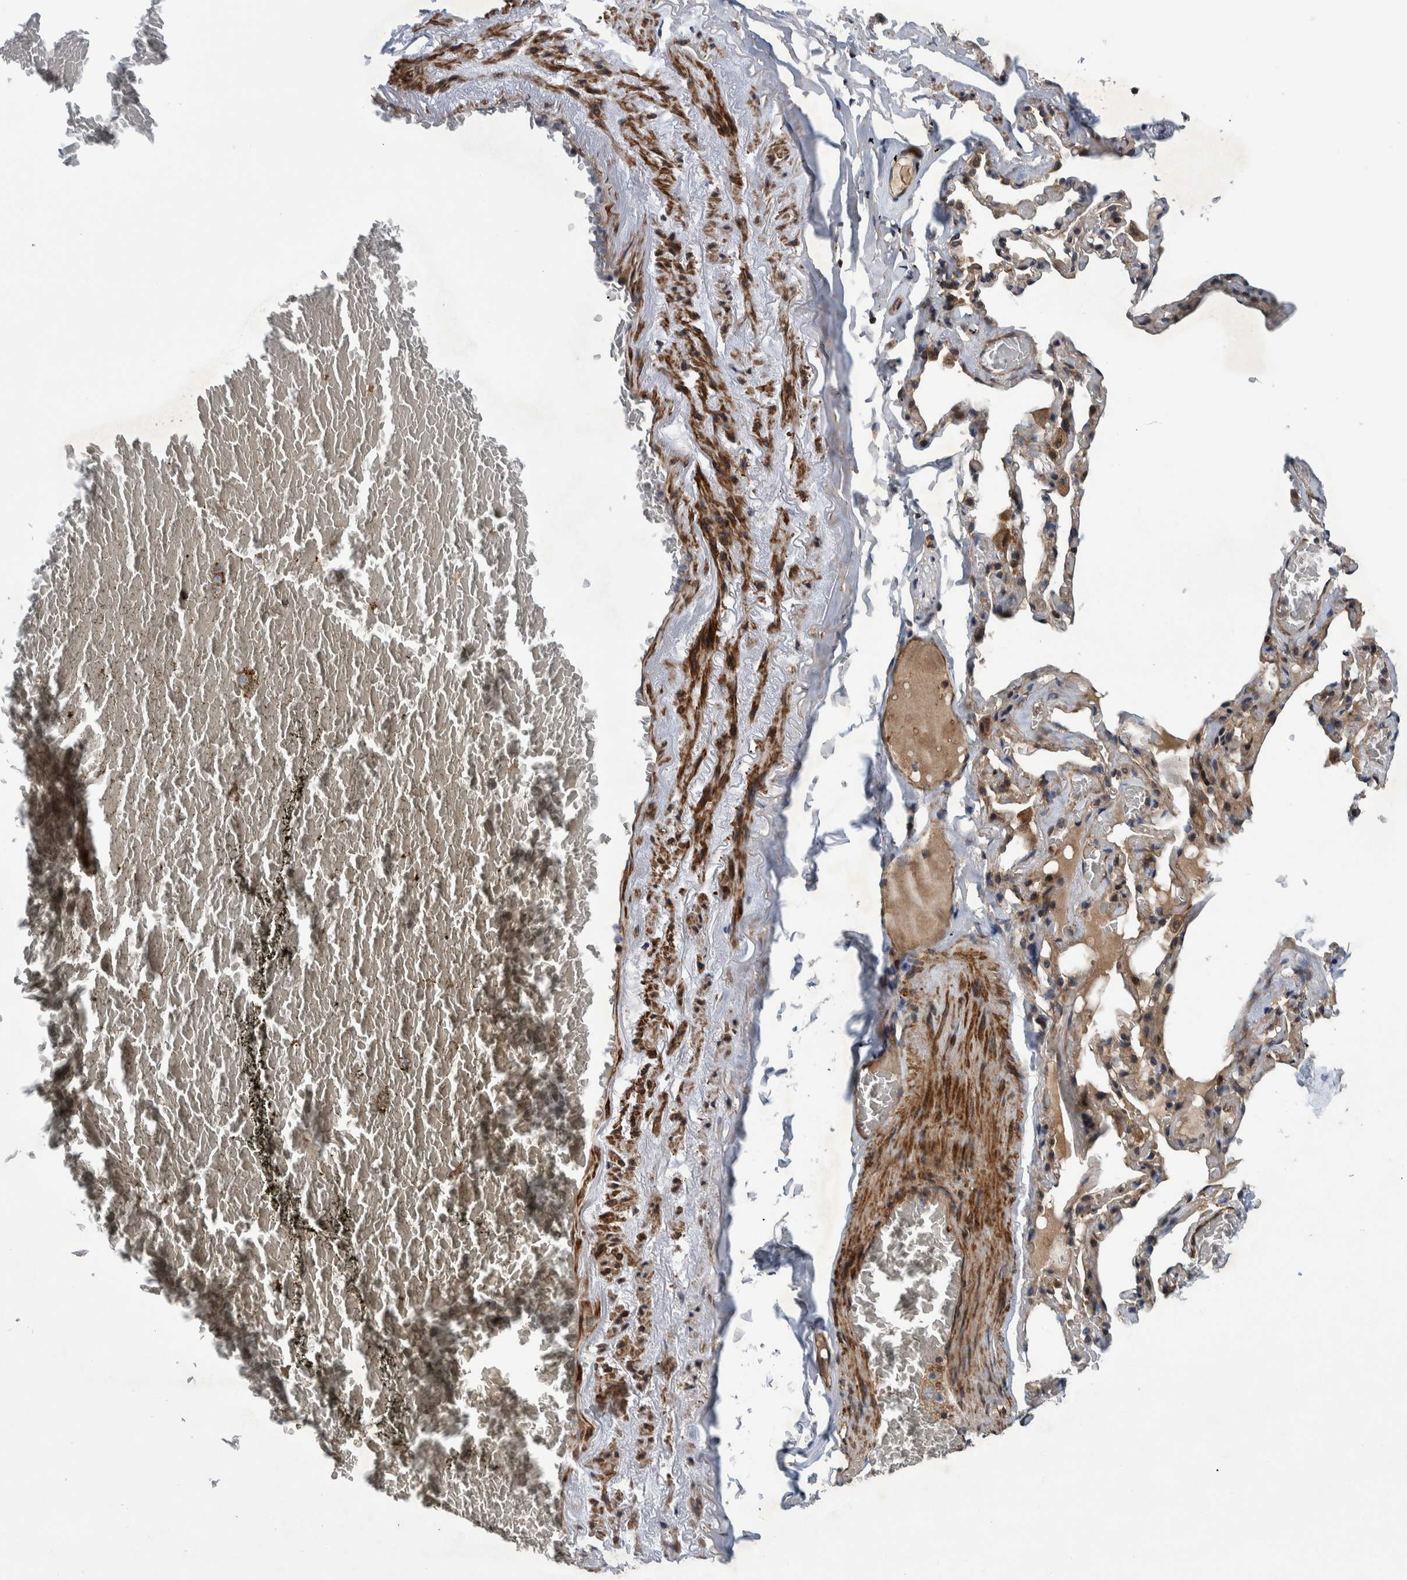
{"staining": {"intensity": "negative", "quantity": "none", "location": "none"}, "tissue": "adipose tissue", "cell_type": "Adipocytes", "image_type": "normal", "snomed": [{"axis": "morphology", "description": "Normal tissue, NOS"}, {"axis": "topography", "description": "Cartilage tissue"}, {"axis": "topography", "description": "Lung"}], "caption": "Human adipose tissue stained for a protein using IHC shows no positivity in adipocytes.", "gene": "GRPEL2", "patient": {"sex": "female", "age": 77}}